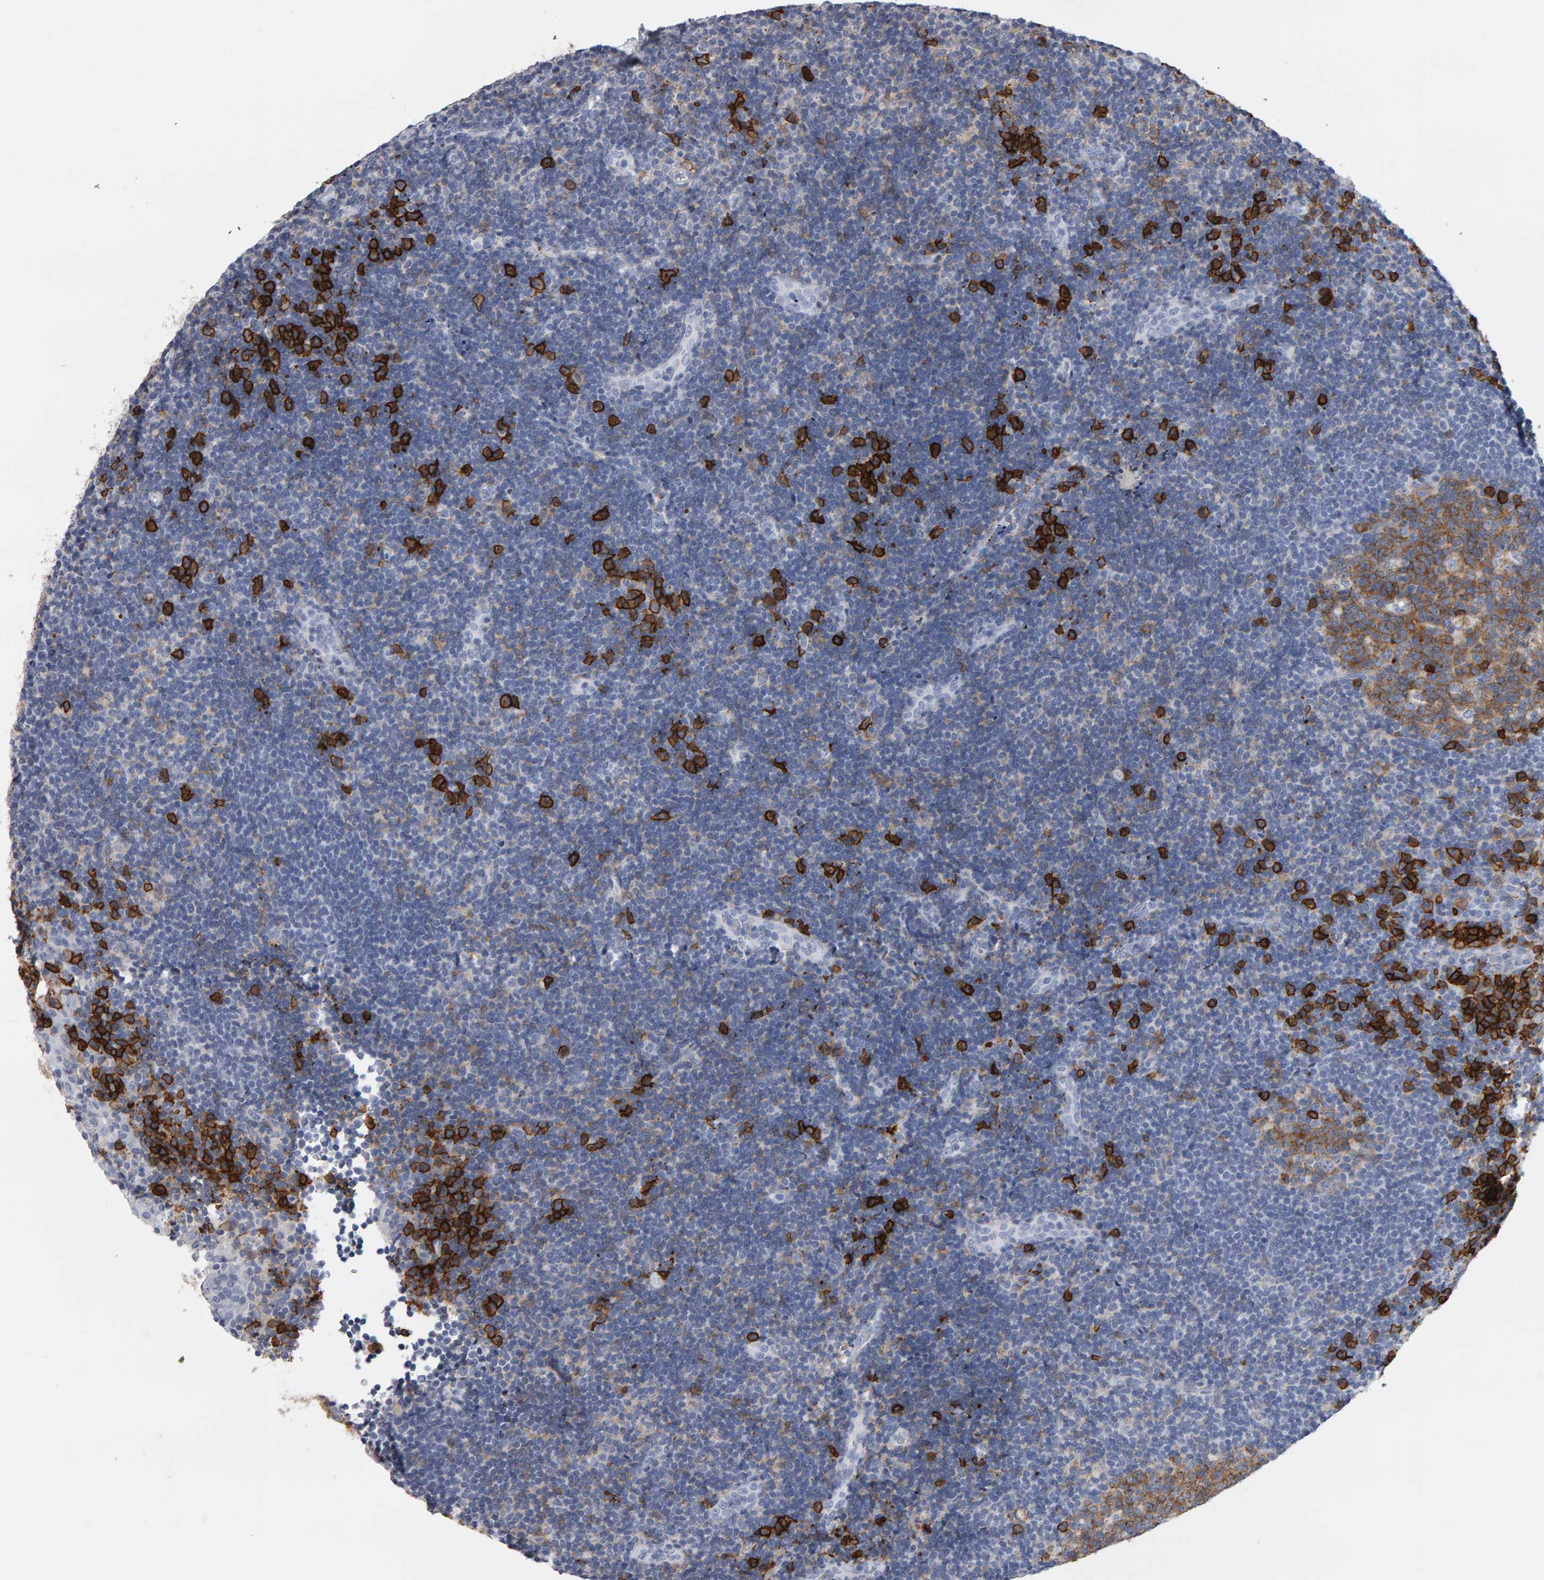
{"staining": {"intensity": "negative", "quantity": "none", "location": "none"}, "tissue": "lymphoma", "cell_type": "Tumor cells", "image_type": "cancer", "snomed": [{"axis": "morphology", "description": "Malignant lymphoma, non-Hodgkin's type, High grade"}, {"axis": "topography", "description": "Tonsil"}], "caption": "Immunohistochemistry of high-grade malignant lymphoma, non-Hodgkin's type reveals no positivity in tumor cells.", "gene": "CD38", "patient": {"sex": "female", "age": 36}}